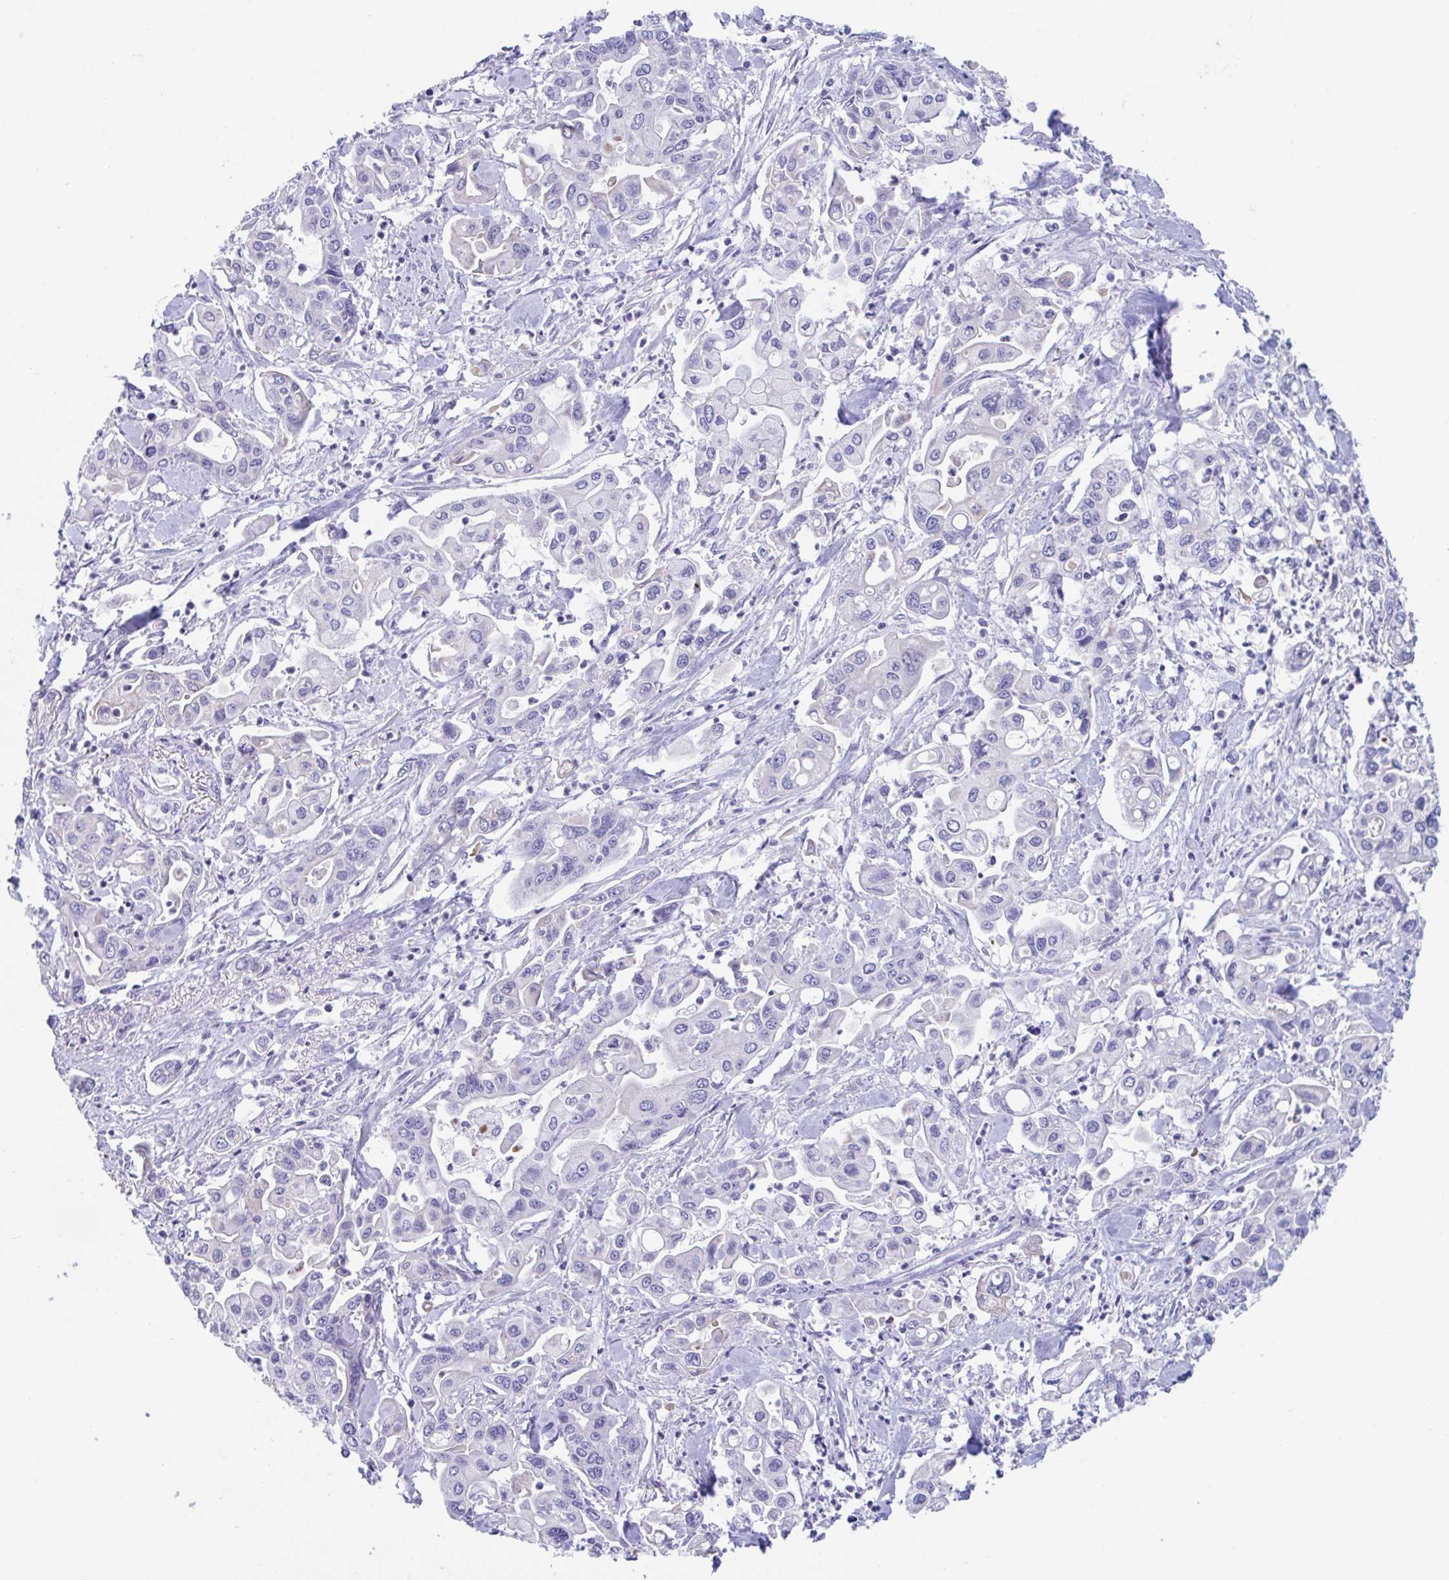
{"staining": {"intensity": "negative", "quantity": "none", "location": "none"}, "tissue": "pancreatic cancer", "cell_type": "Tumor cells", "image_type": "cancer", "snomed": [{"axis": "morphology", "description": "Adenocarcinoma, NOS"}, {"axis": "topography", "description": "Pancreas"}], "caption": "Immunohistochemical staining of pancreatic cancer reveals no significant expression in tumor cells. The staining is performed using DAB brown chromogen with nuclei counter-stained in using hematoxylin.", "gene": "OR6N2", "patient": {"sex": "male", "age": 62}}